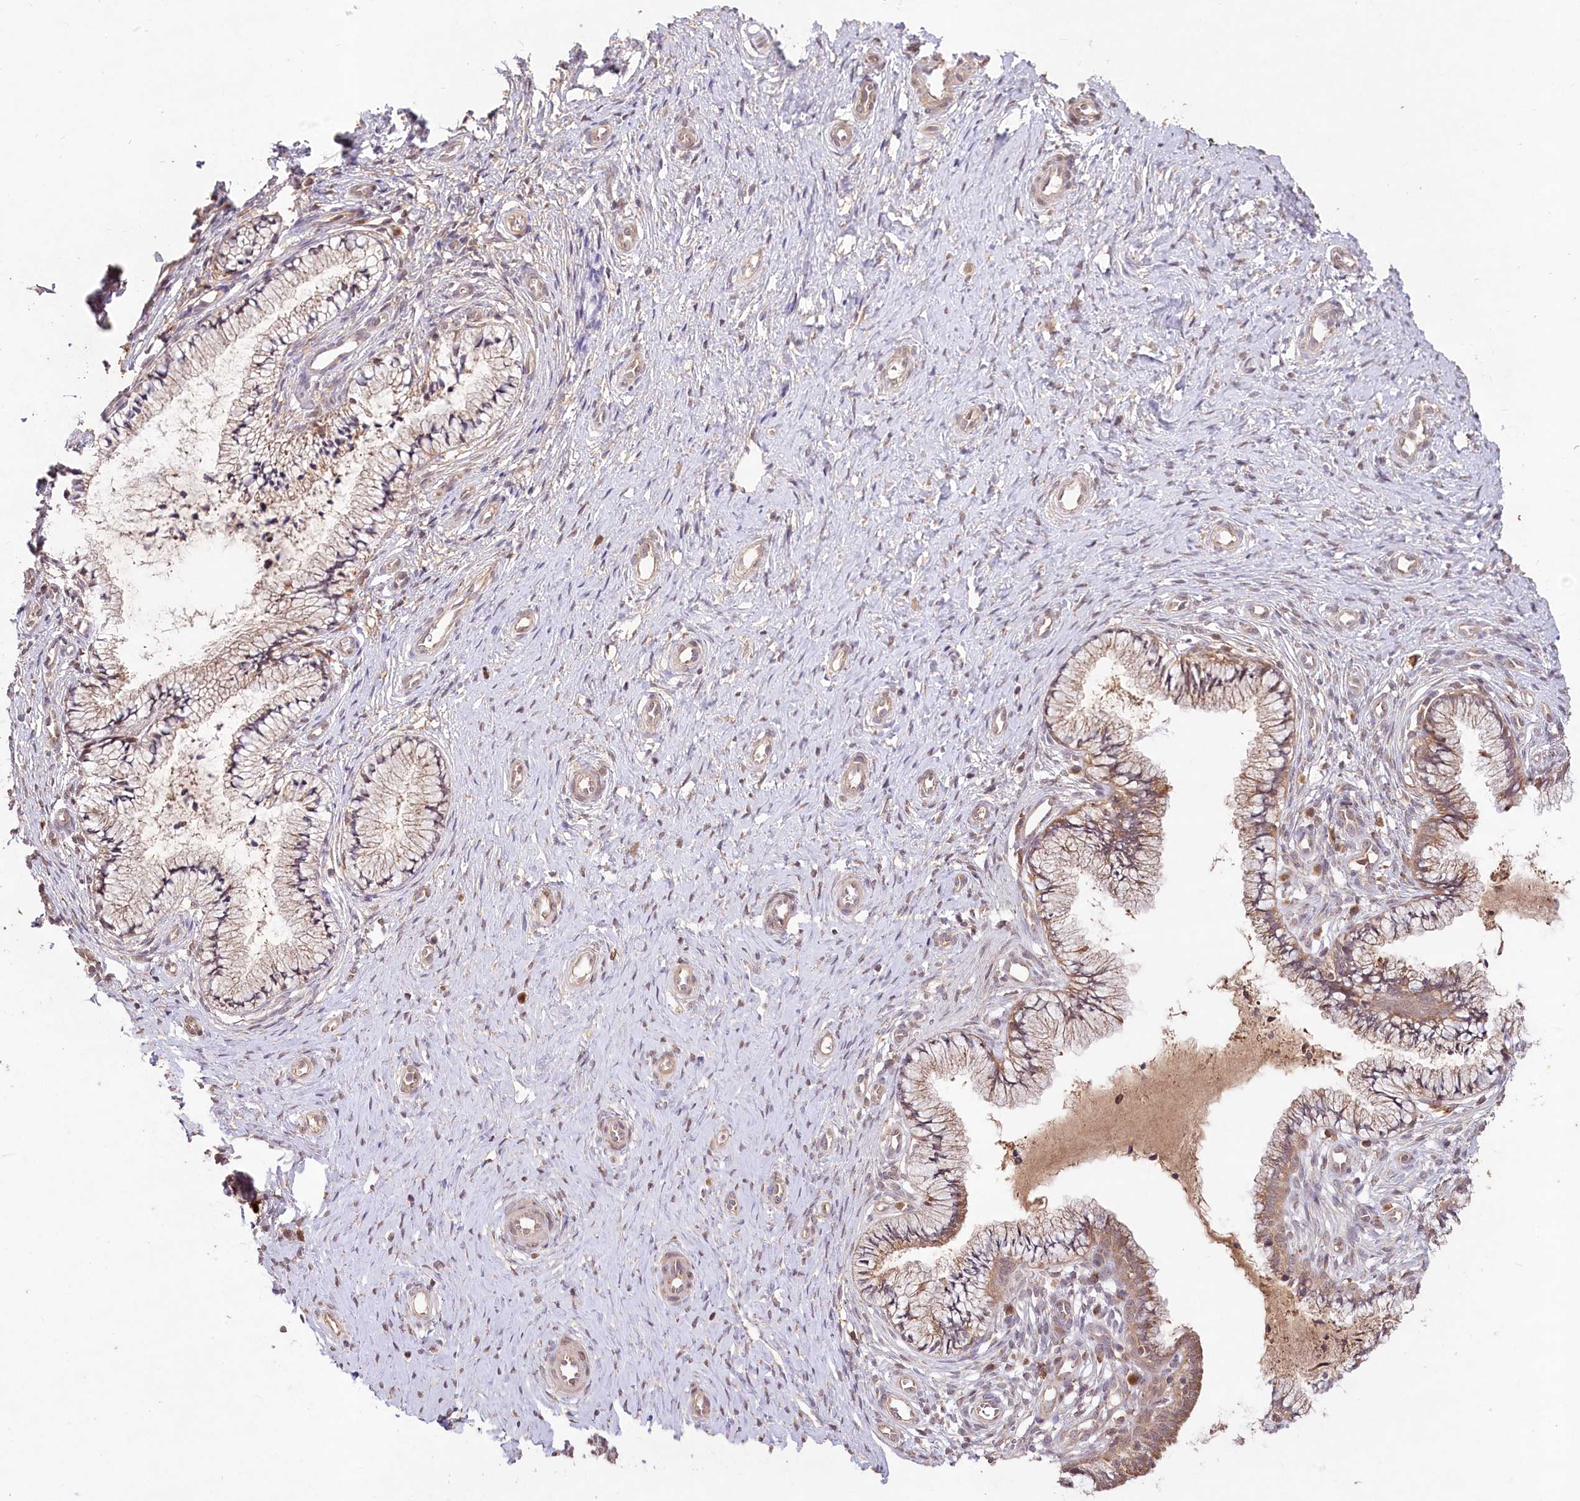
{"staining": {"intensity": "moderate", "quantity": ">75%", "location": "cytoplasmic/membranous"}, "tissue": "cervix", "cell_type": "Glandular cells", "image_type": "normal", "snomed": [{"axis": "morphology", "description": "Normal tissue, NOS"}, {"axis": "topography", "description": "Cervix"}], "caption": "Glandular cells demonstrate moderate cytoplasmic/membranous expression in about >75% of cells in benign cervix.", "gene": "IRAK1BP1", "patient": {"sex": "female", "age": 36}}